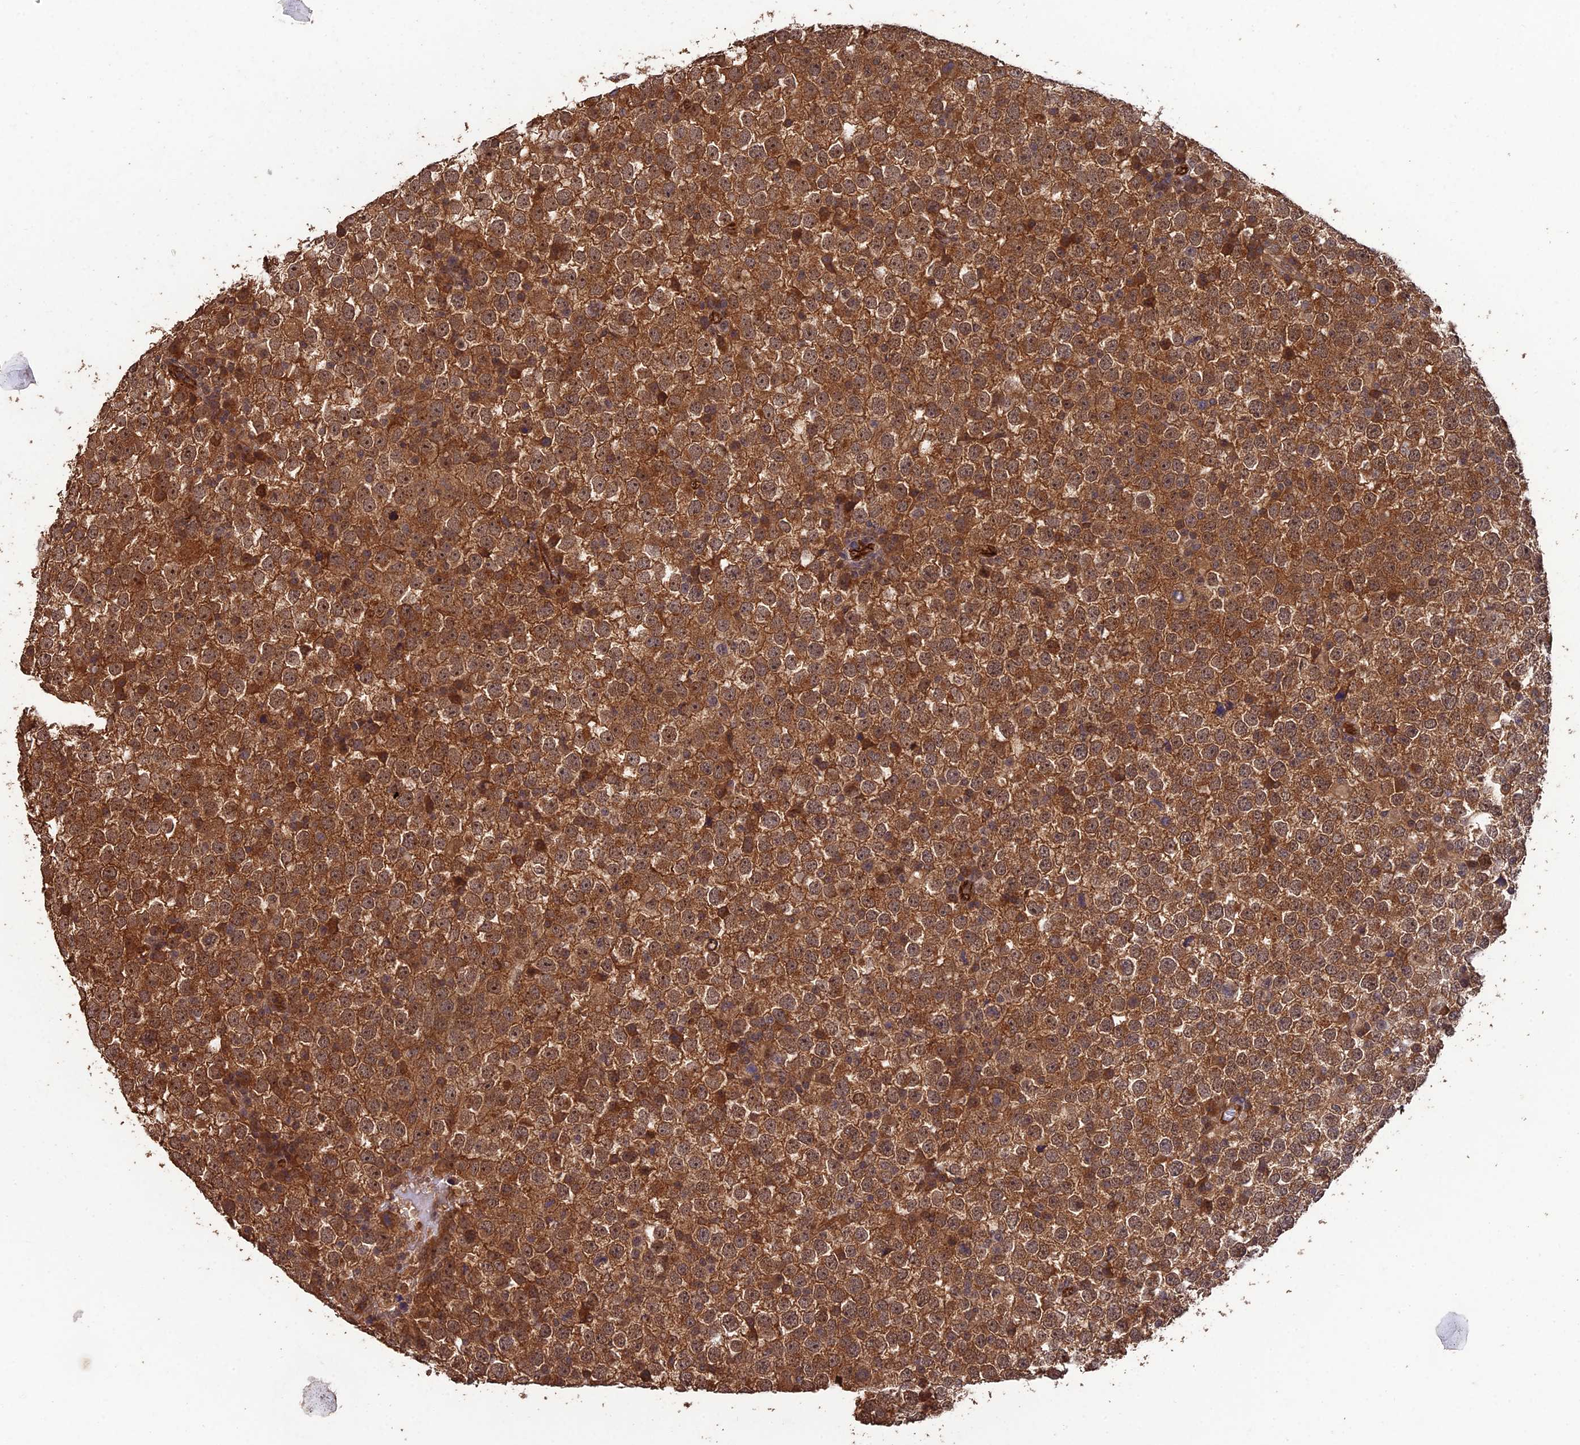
{"staining": {"intensity": "strong", "quantity": ">75%", "location": "cytoplasmic/membranous,nuclear"}, "tissue": "testis cancer", "cell_type": "Tumor cells", "image_type": "cancer", "snomed": [{"axis": "morphology", "description": "Seminoma, NOS"}, {"axis": "topography", "description": "Testis"}], "caption": "Protein staining of testis cancer tissue demonstrates strong cytoplasmic/membranous and nuclear positivity in about >75% of tumor cells.", "gene": "RALGAPA2", "patient": {"sex": "male", "age": 65}}